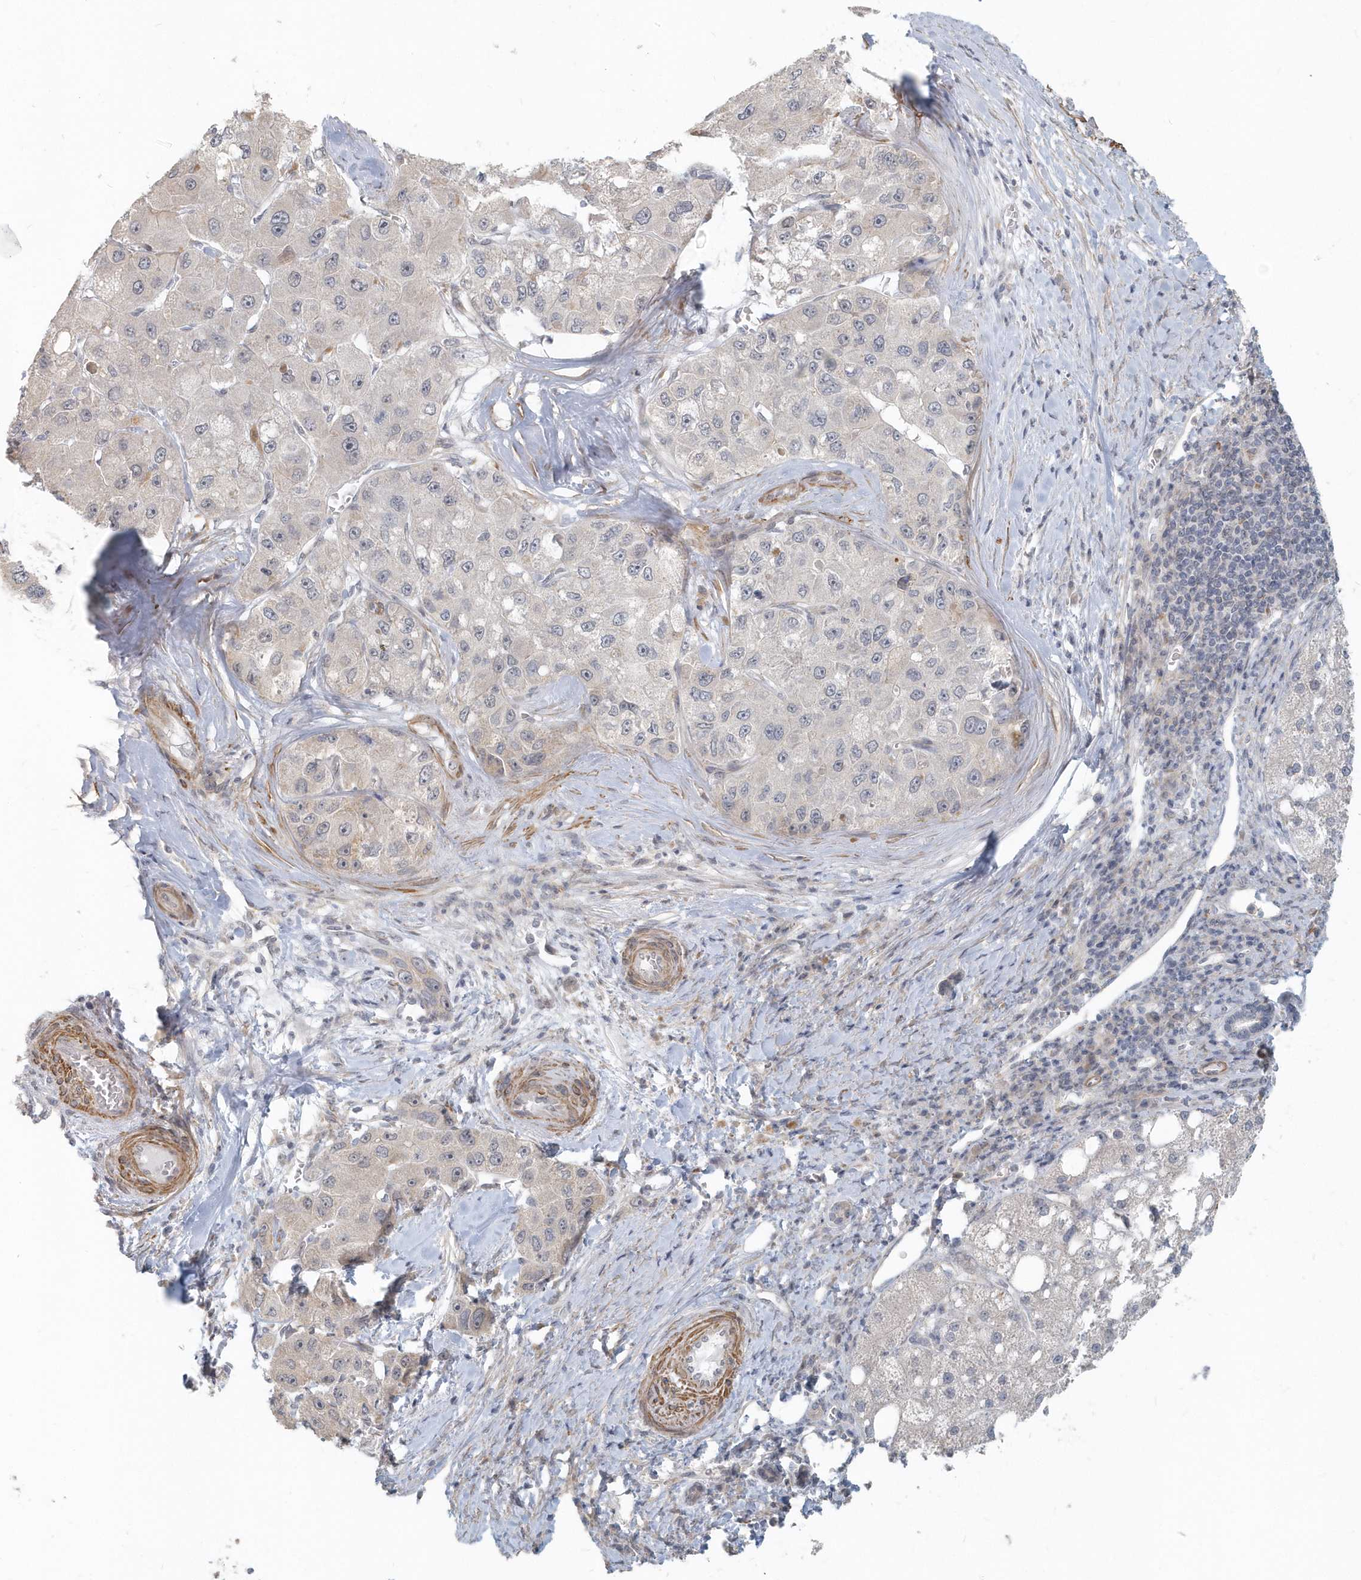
{"staining": {"intensity": "negative", "quantity": "none", "location": "none"}, "tissue": "liver cancer", "cell_type": "Tumor cells", "image_type": "cancer", "snomed": [{"axis": "morphology", "description": "Carcinoma, Hepatocellular, NOS"}, {"axis": "topography", "description": "Liver"}], "caption": "This is an IHC image of liver cancer (hepatocellular carcinoma). There is no staining in tumor cells.", "gene": "NAPB", "patient": {"sex": "male", "age": 80}}